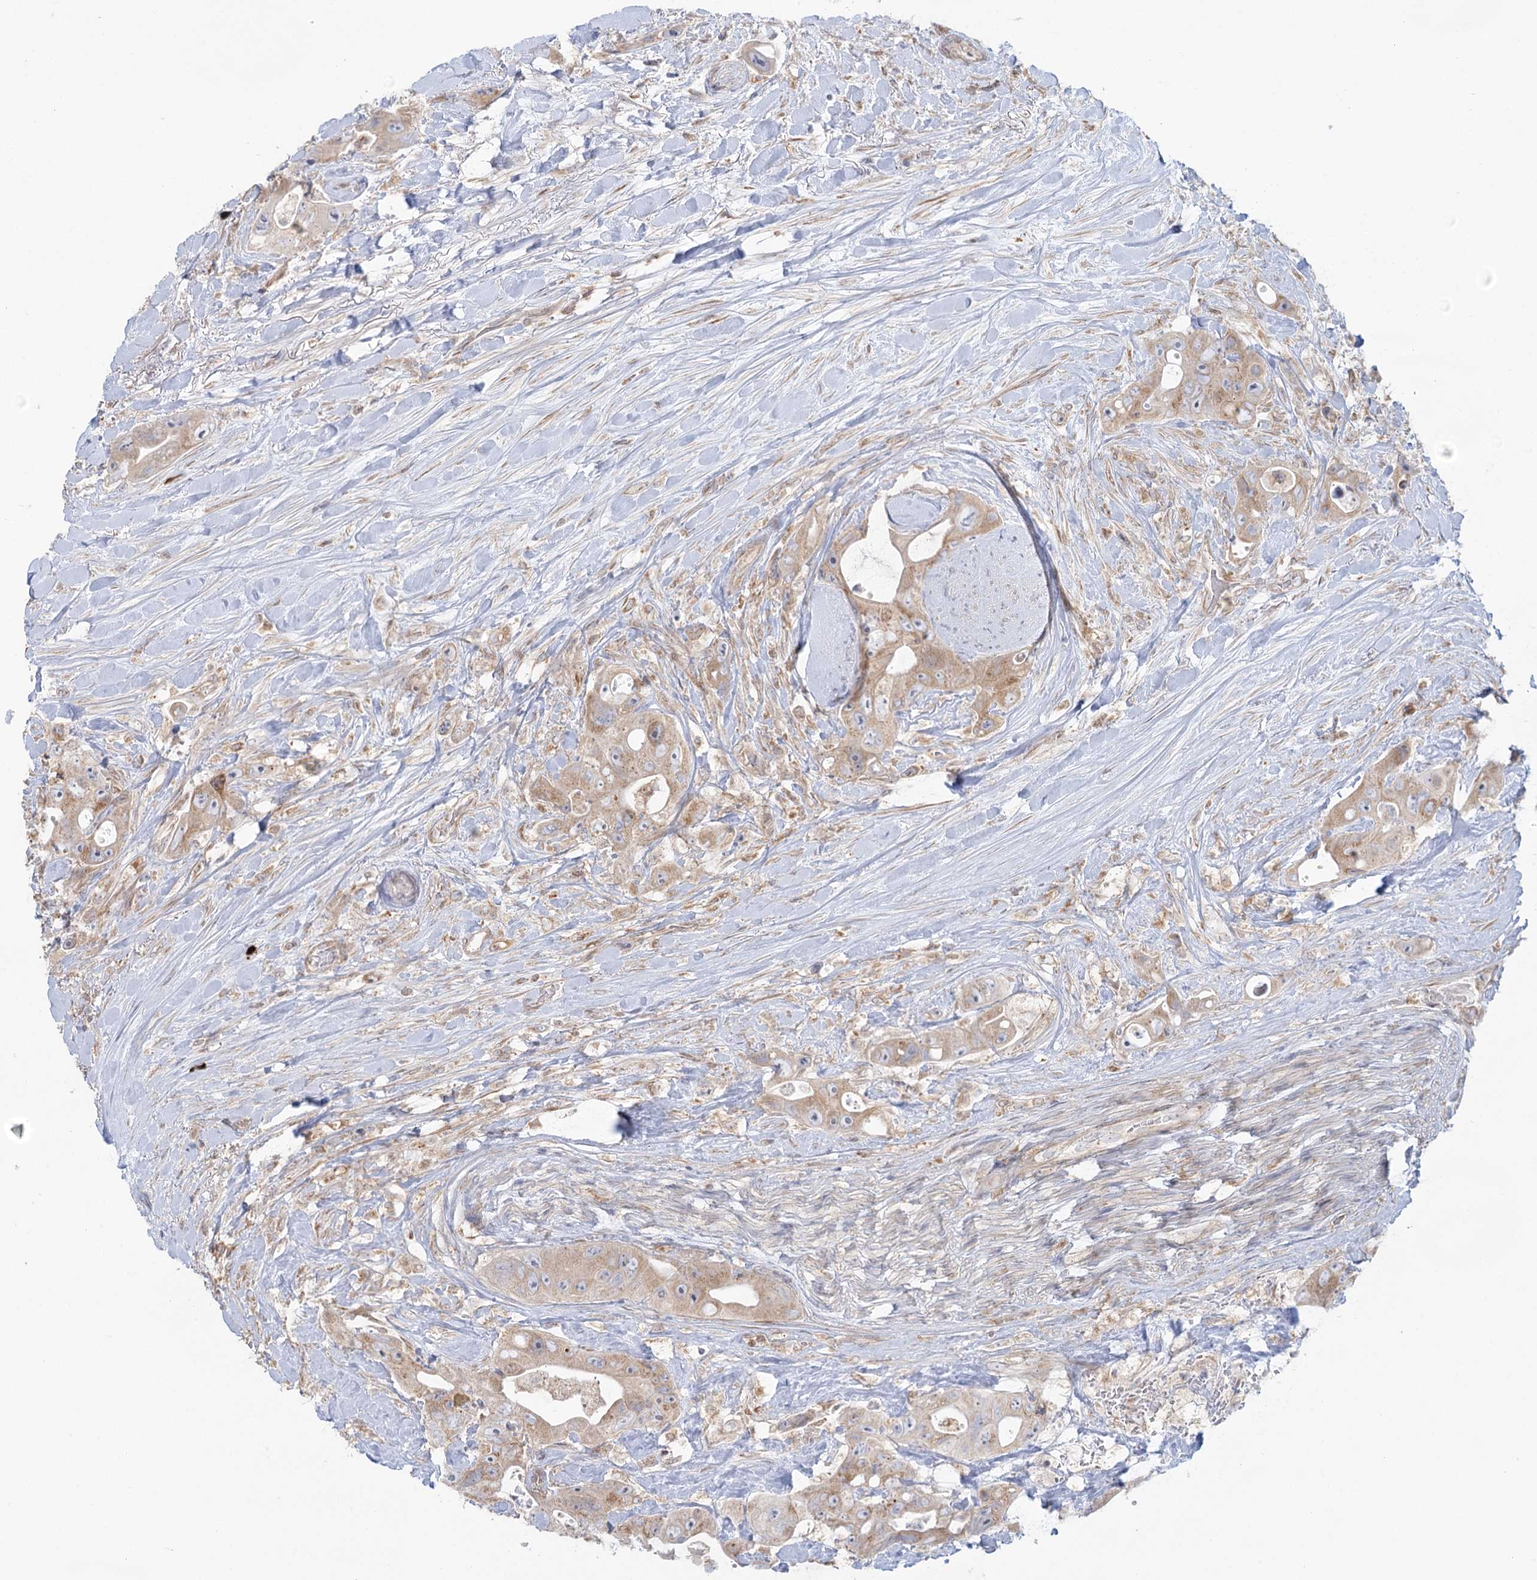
{"staining": {"intensity": "moderate", "quantity": "25%-75%", "location": "cytoplasmic/membranous"}, "tissue": "colorectal cancer", "cell_type": "Tumor cells", "image_type": "cancer", "snomed": [{"axis": "morphology", "description": "Adenocarcinoma, NOS"}, {"axis": "topography", "description": "Colon"}], "caption": "This is a histology image of immunohistochemistry (IHC) staining of colorectal cancer (adenocarcinoma), which shows moderate expression in the cytoplasmic/membranous of tumor cells.", "gene": "MTMR3", "patient": {"sex": "female", "age": 46}}